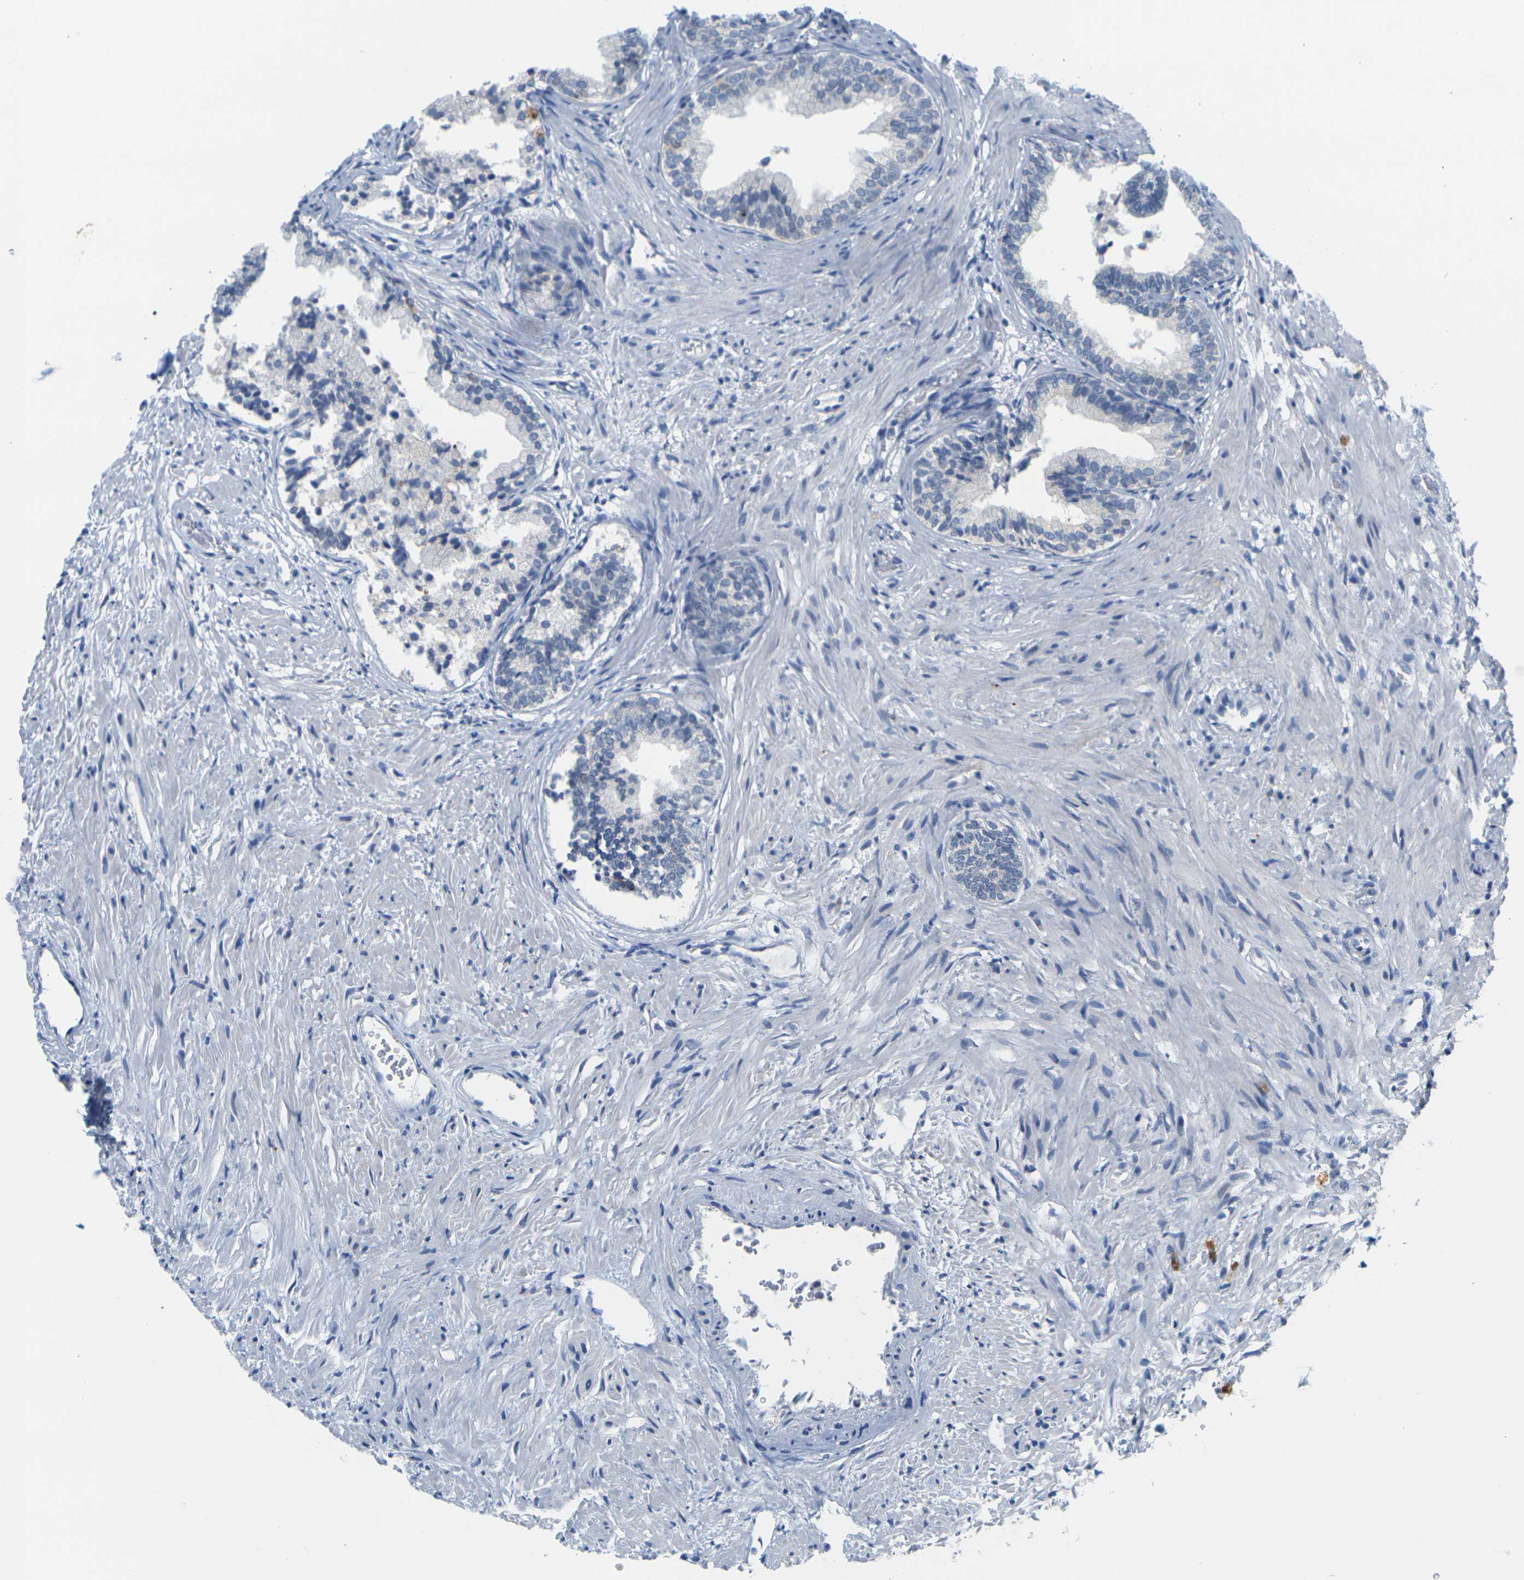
{"staining": {"intensity": "moderate", "quantity": "<25%", "location": "nuclear"}, "tissue": "prostate", "cell_type": "Glandular cells", "image_type": "normal", "snomed": [{"axis": "morphology", "description": "Normal tissue, NOS"}, {"axis": "topography", "description": "Prostate"}], "caption": "DAB (3,3'-diaminobenzidine) immunohistochemical staining of unremarkable human prostate displays moderate nuclear protein staining in approximately <25% of glandular cells.", "gene": "CDK2", "patient": {"sex": "male", "age": 76}}